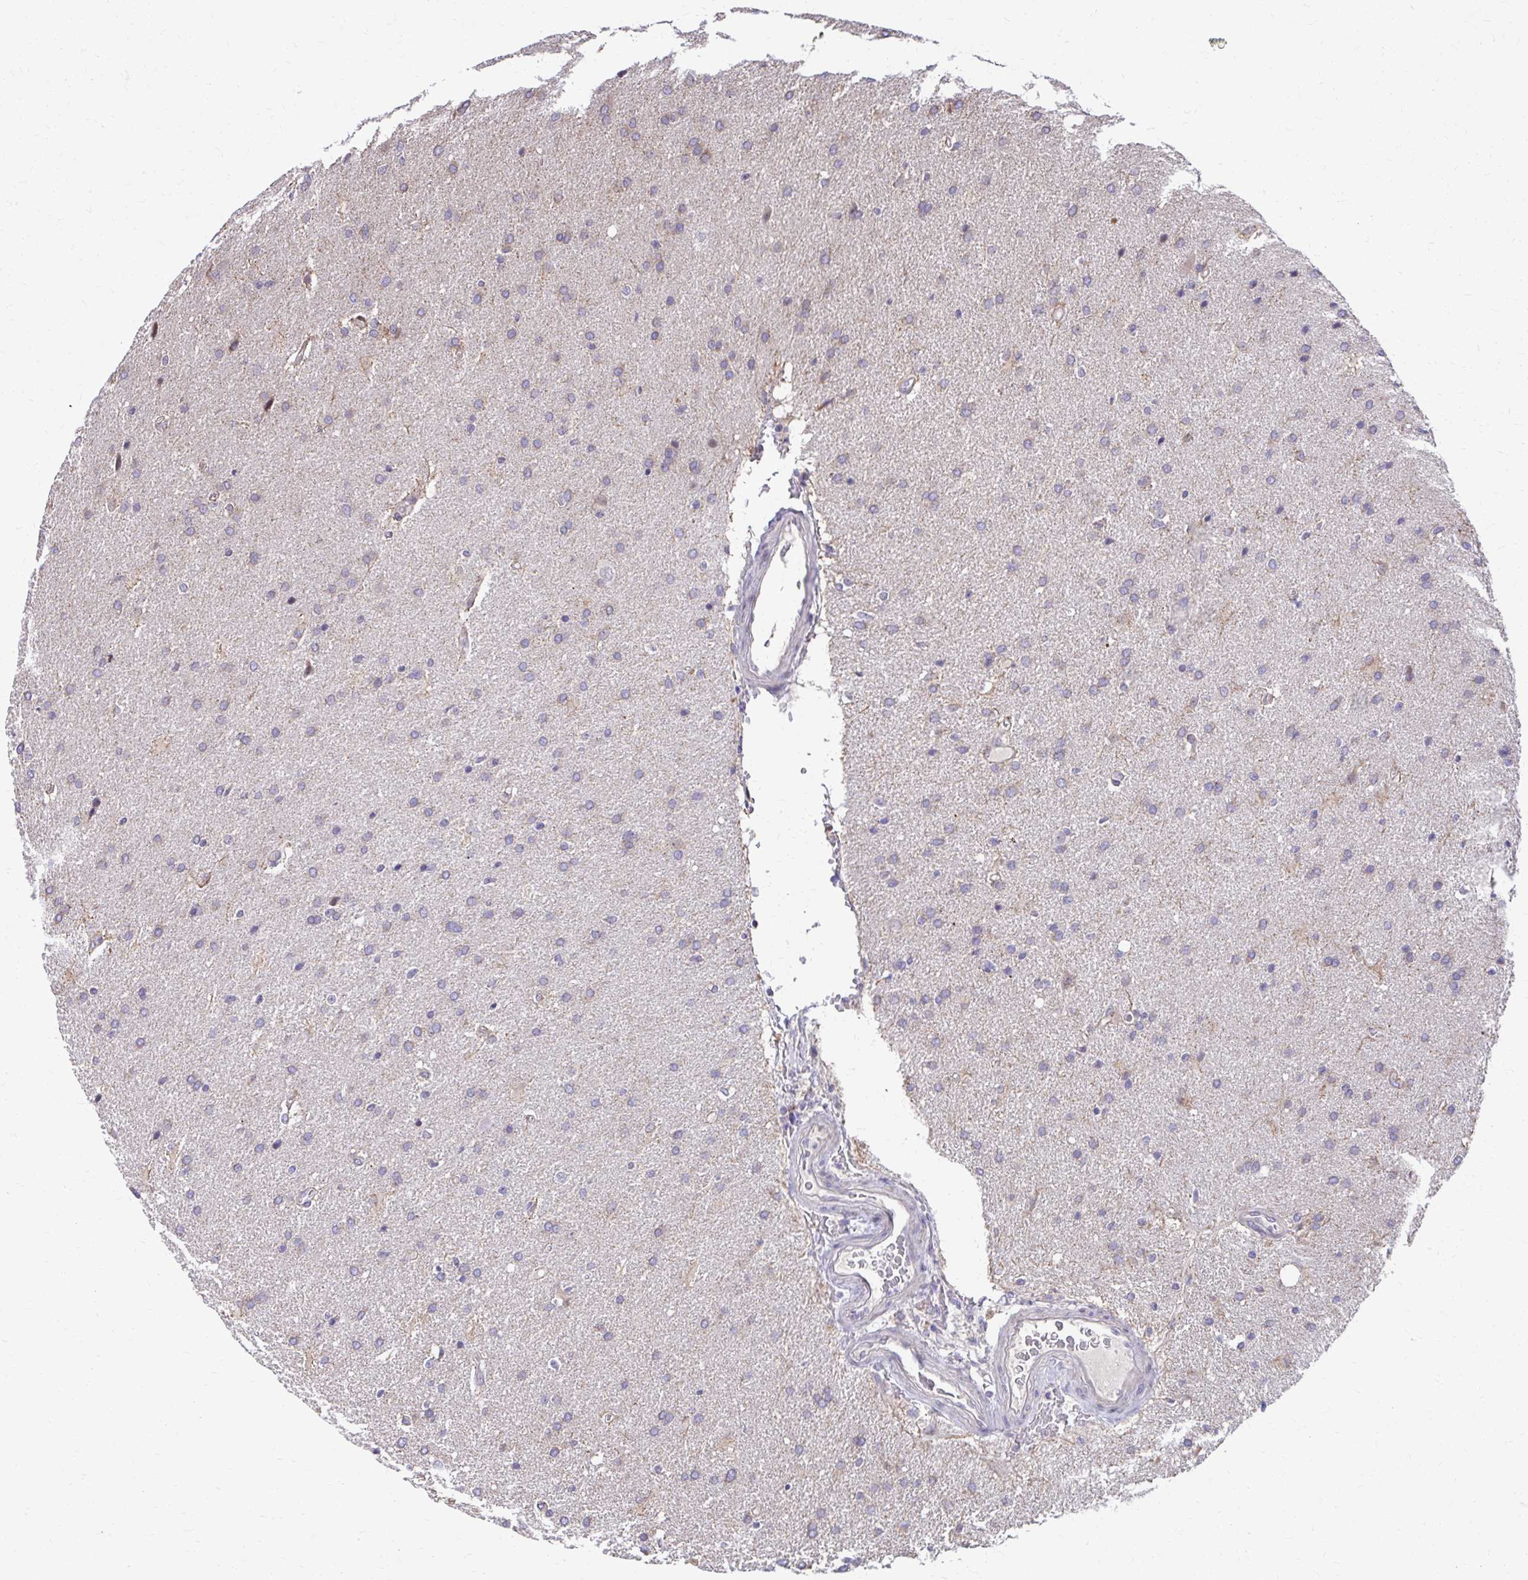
{"staining": {"intensity": "weak", "quantity": "<25%", "location": "cytoplasmic/membranous"}, "tissue": "glioma", "cell_type": "Tumor cells", "image_type": "cancer", "snomed": [{"axis": "morphology", "description": "Glioma, malignant, High grade"}, {"axis": "topography", "description": "Brain"}], "caption": "Photomicrograph shows no protein expression in tumor cells of high-grade glioma (malignant) tissue.", "gene": "ZNF778", "patient": {"sex": "male", "age": 56}}